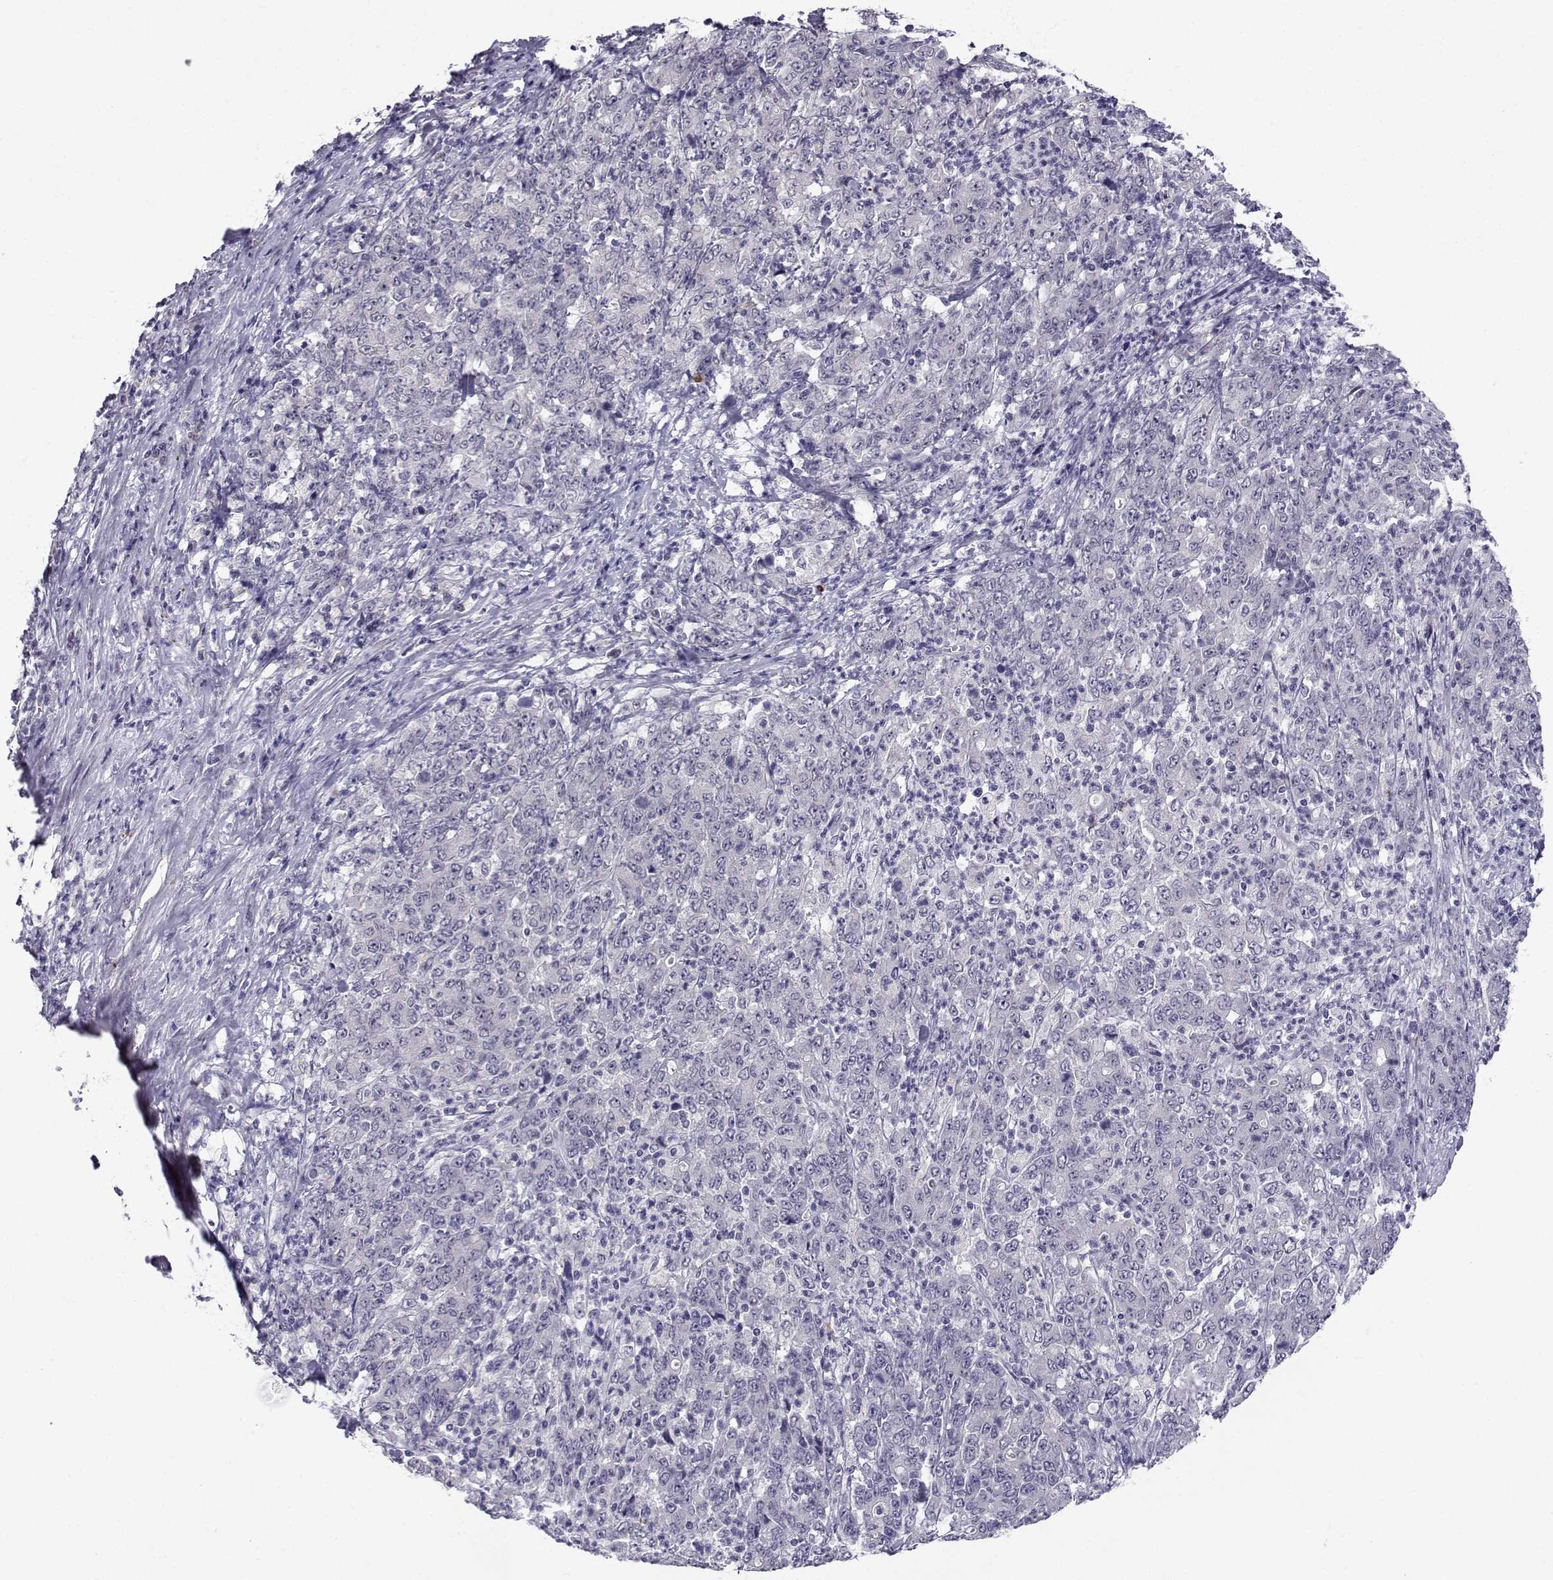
{"staining": {"intensity": "negative", "quantity": "none", "location": "none"}, "tissue": "stomach cancer", "cell_type": "Tumor cells", "image_type": "cancer", "snomed": [{"axis": "morphology", "description": "Adenocarcinoma, NOS"}, {"axis": "topography", "description": "Stomach, lower"}], "caption": "Immunohistochemical staining of stomach adenocarcinoma displays no significant staining in tumor cells. Brightfield microscopy of IHC stained with DAB (3,3'-diaminobenzidine) (brown) and hematoxylin (blue), captured at high magnification.", "gene": "SLC6A3", "patient": {"sex": "female", "age": 71}}